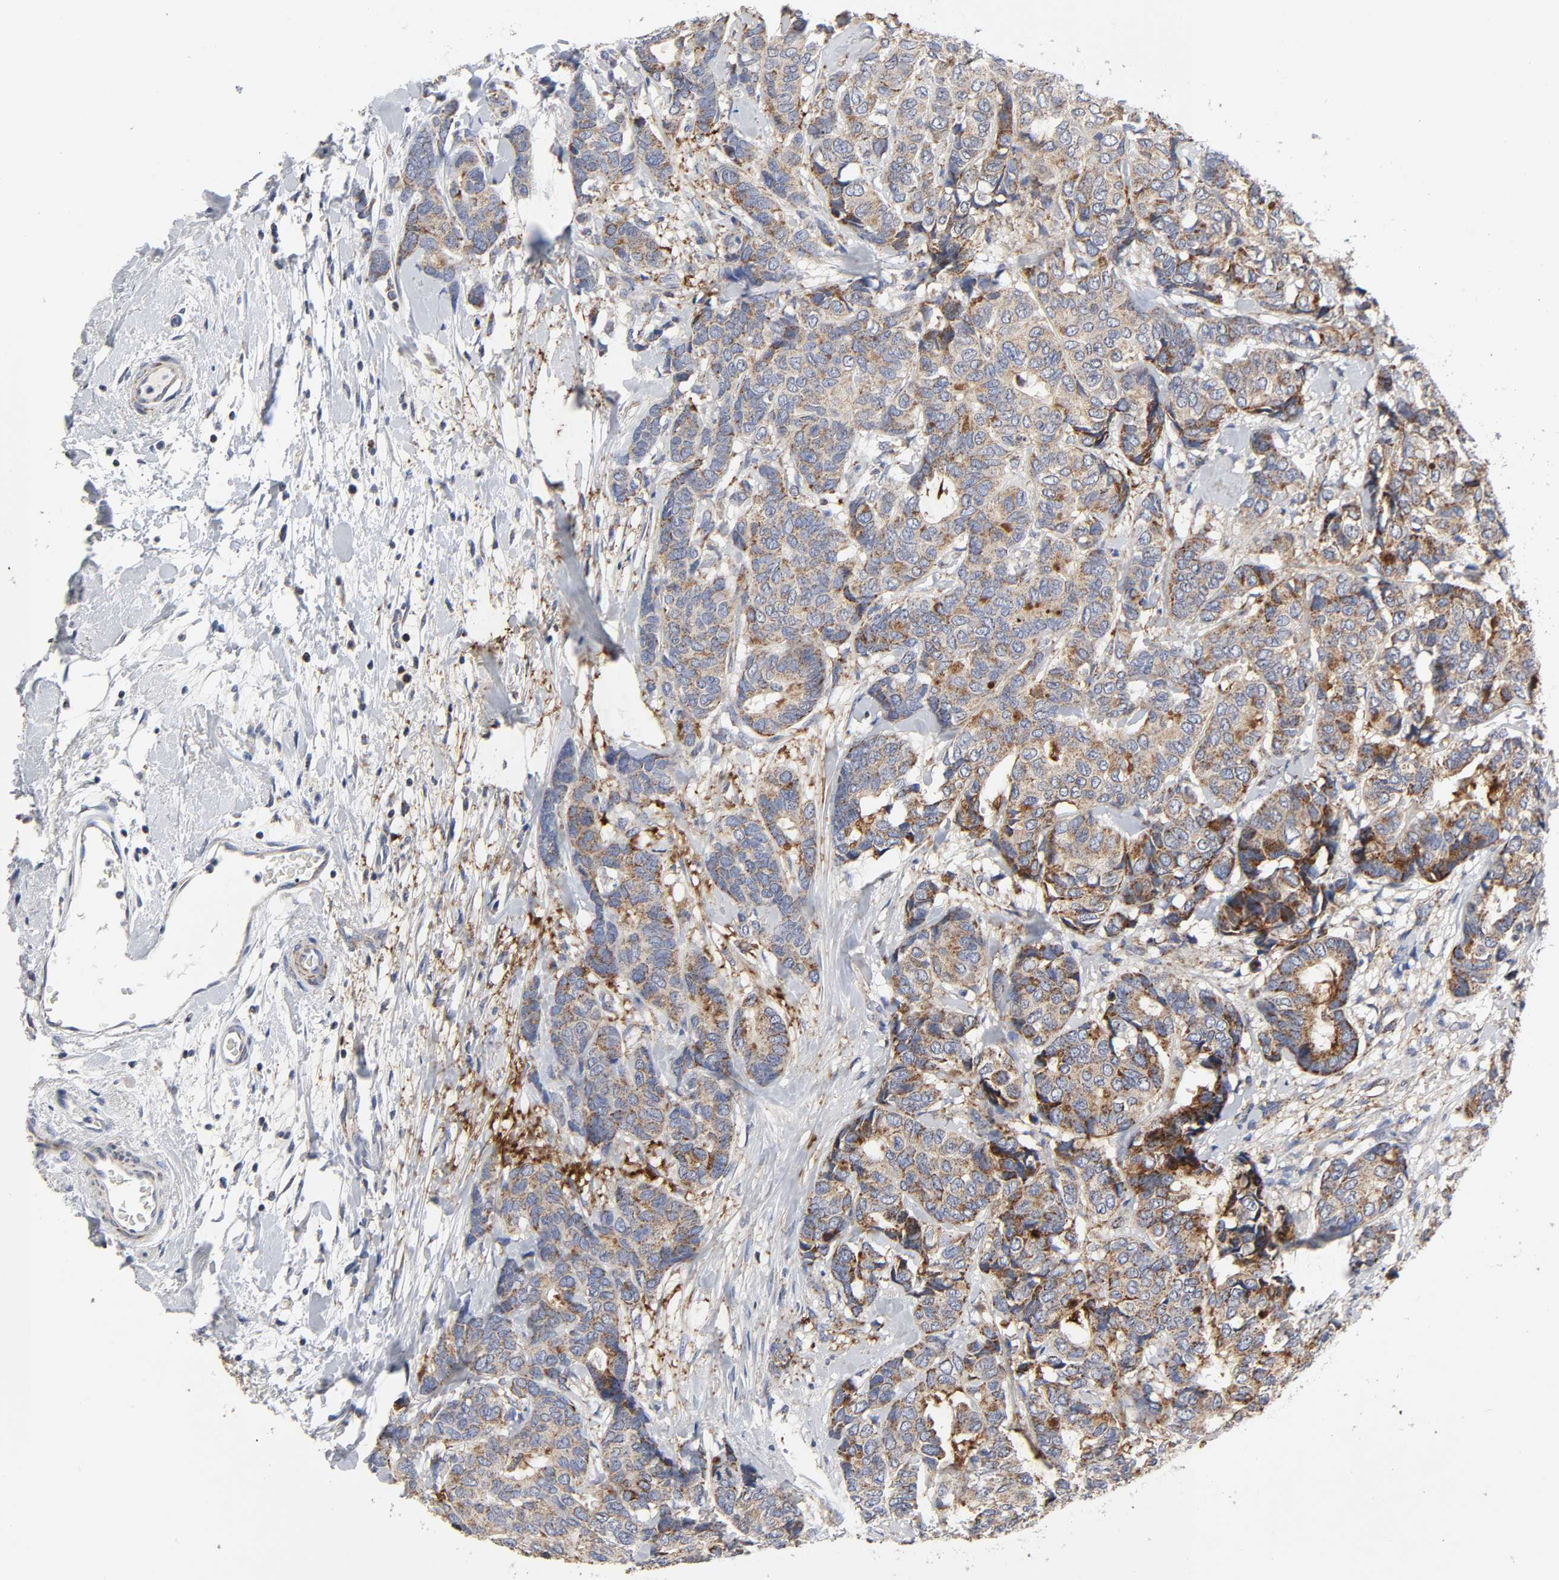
{"staining": {"intensity": "weak", "quantity": "25%-75%", "location": "cytoplasmic/membranous"}, "tissue": "breast cancer", "cell_type": "Tumor cells", "image_type": "cancer", "snomed": [{"axis": "morphology", "description": "Duct carcinoma"}, {"axis": "topography", "description": "Breast"}], "caption": "This micrograph shows infiltrating ductal carcinoma (breast) stained with immunohistochemistry (IHC) to label a protein in brown. The cytoplasmic/membranous of tumor cells show weak positivity for the protein. Nuclei are counter-stained blue.", "gene": "AOPEP", "patient": {"sex": "female", "age": 87}}